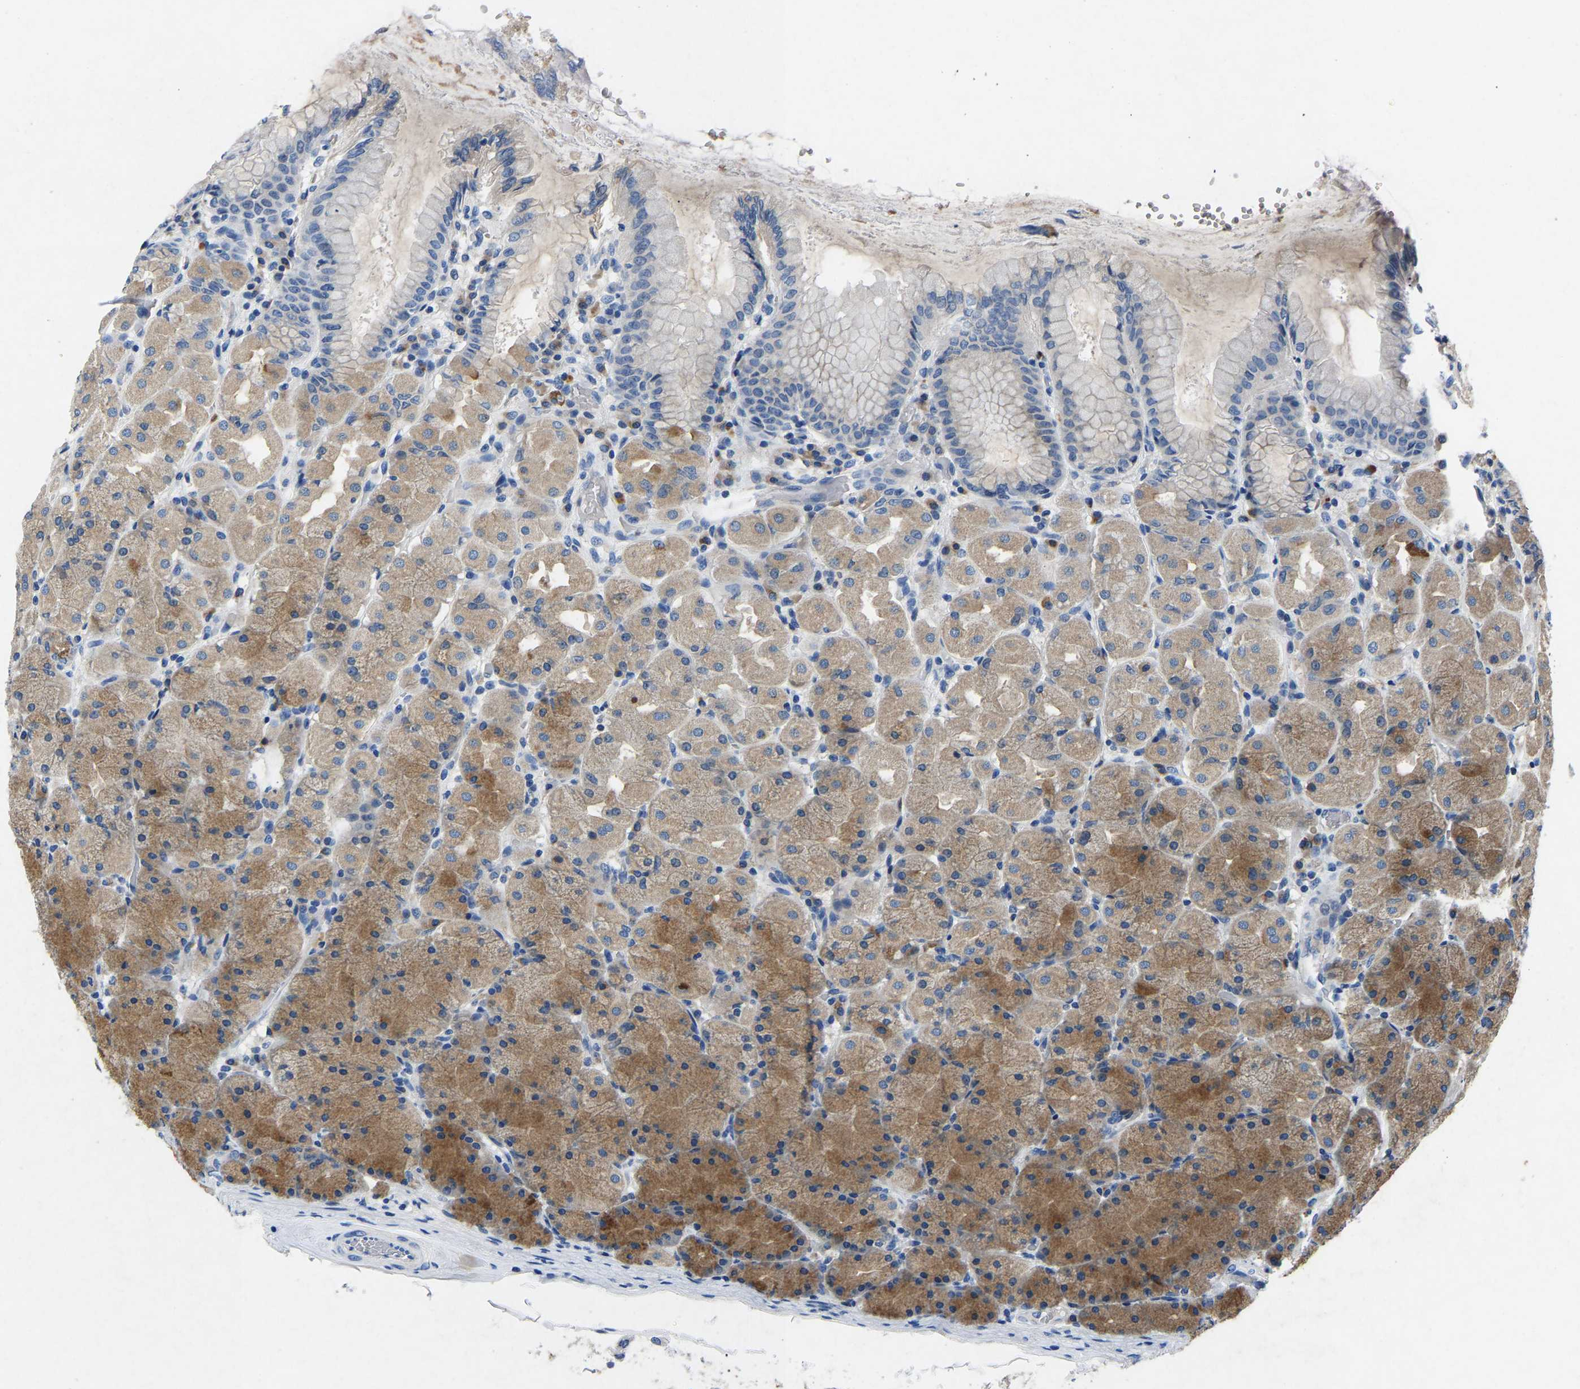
{"staining": {"intensity": "moderate", "quantity": "25%-75%", "location": "cytoplasmic/membranous"}, "tissue": "stomach", "cell_type": "Glandular cells", "image_type": "normal", "snomed": [{"axis": "morphology", "description": "Normal tissue, NOS"}, {"axis": "topography", "description": "Stomach, upper"}], "caption": "Brown immunohistochemical staining in unremarkable human stomach shows moderate cytoplasmic/membranous positivity in about 25%-75% of glandular cells.", "gene": "TOR1B", "patient": {"sex": "female", "age": 56}}